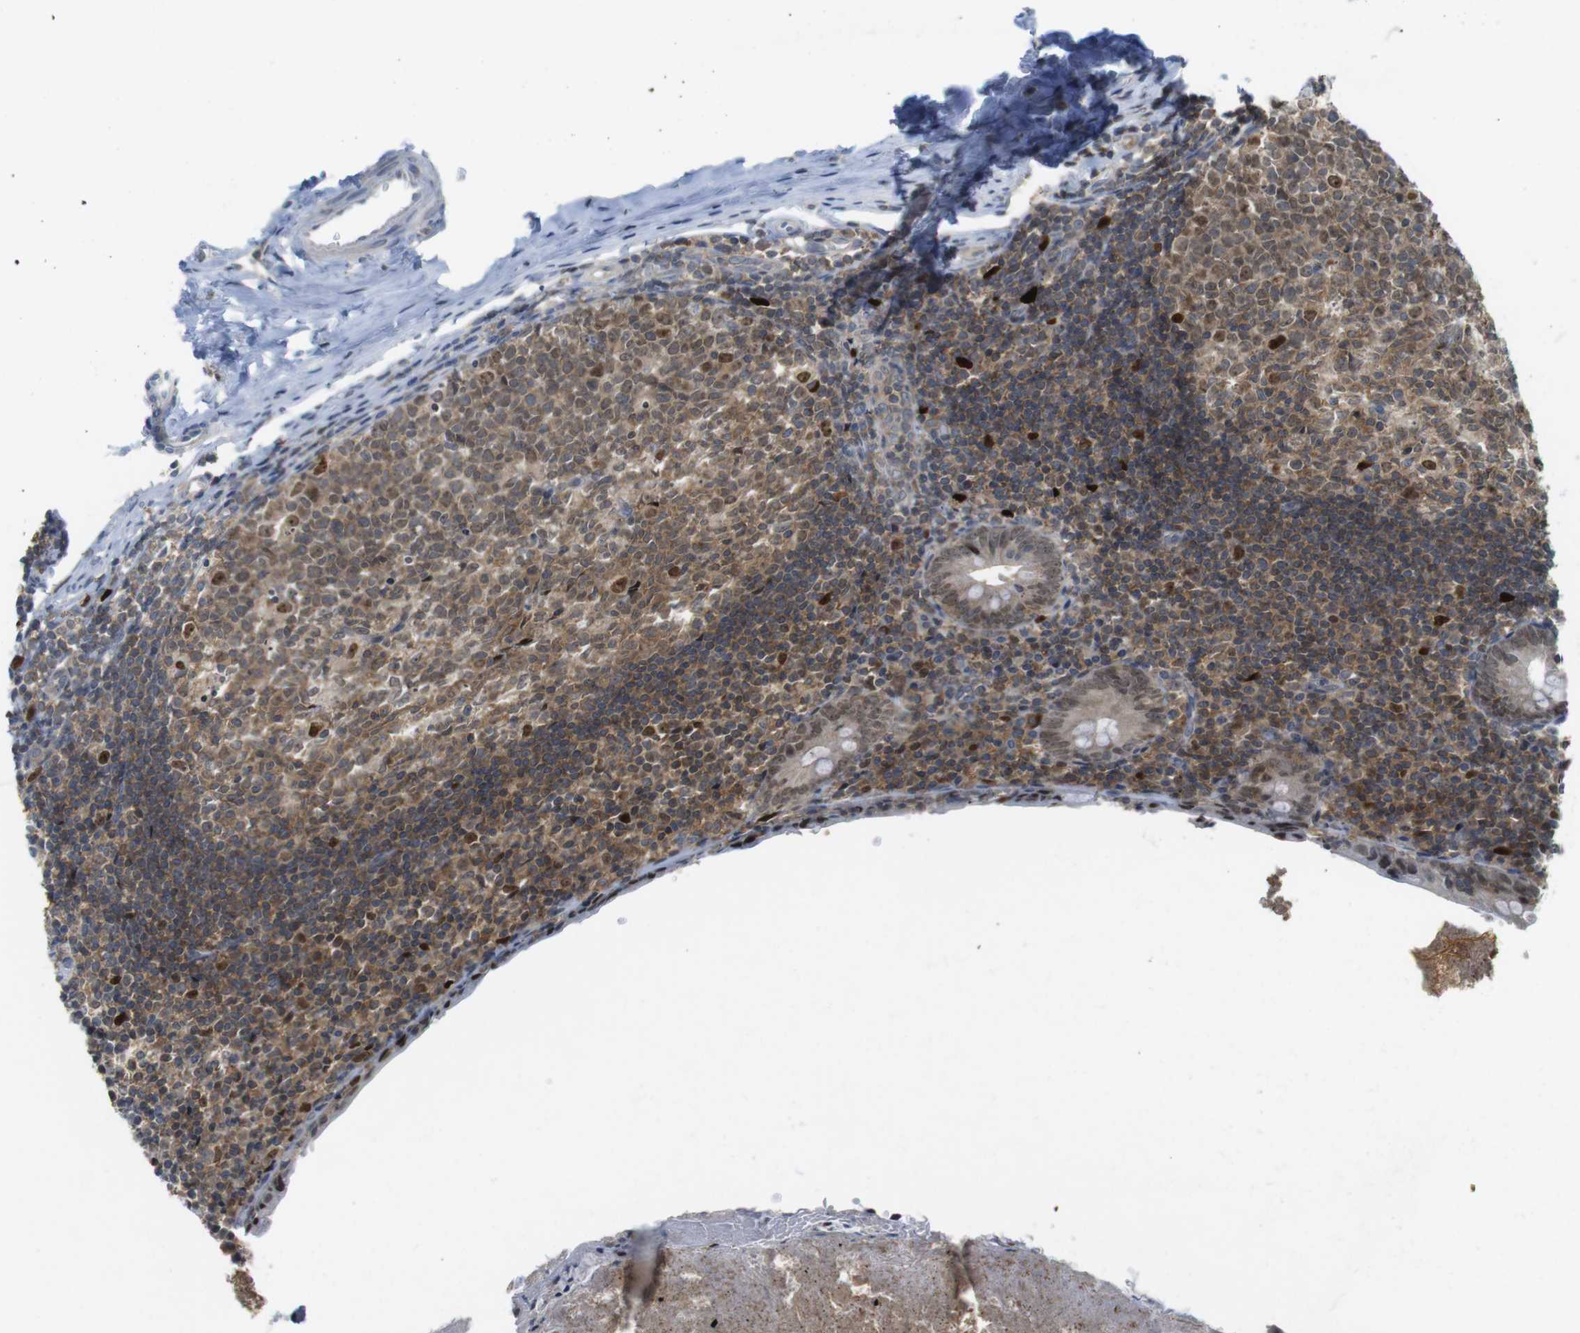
{"staining": {"intensity": "weak", "quantity": ">75%", "location": "nuclear"}, "tissue": "appendix", "cell_type": "Glandular cells", "image_type": "normal", "snomed": [{"axis": "morphology", "description": "Normal tissue, NOS"}, {"axis": "topography", "description": "Appendix"}], "caption": "Immunohistochemical staining of normal human appendix demonstrates >75% levels of weak nuclear protein expression in about >75% of glandular cells.", "gene": "RCC1", "patient": {"sex": "female", "age": 10}}